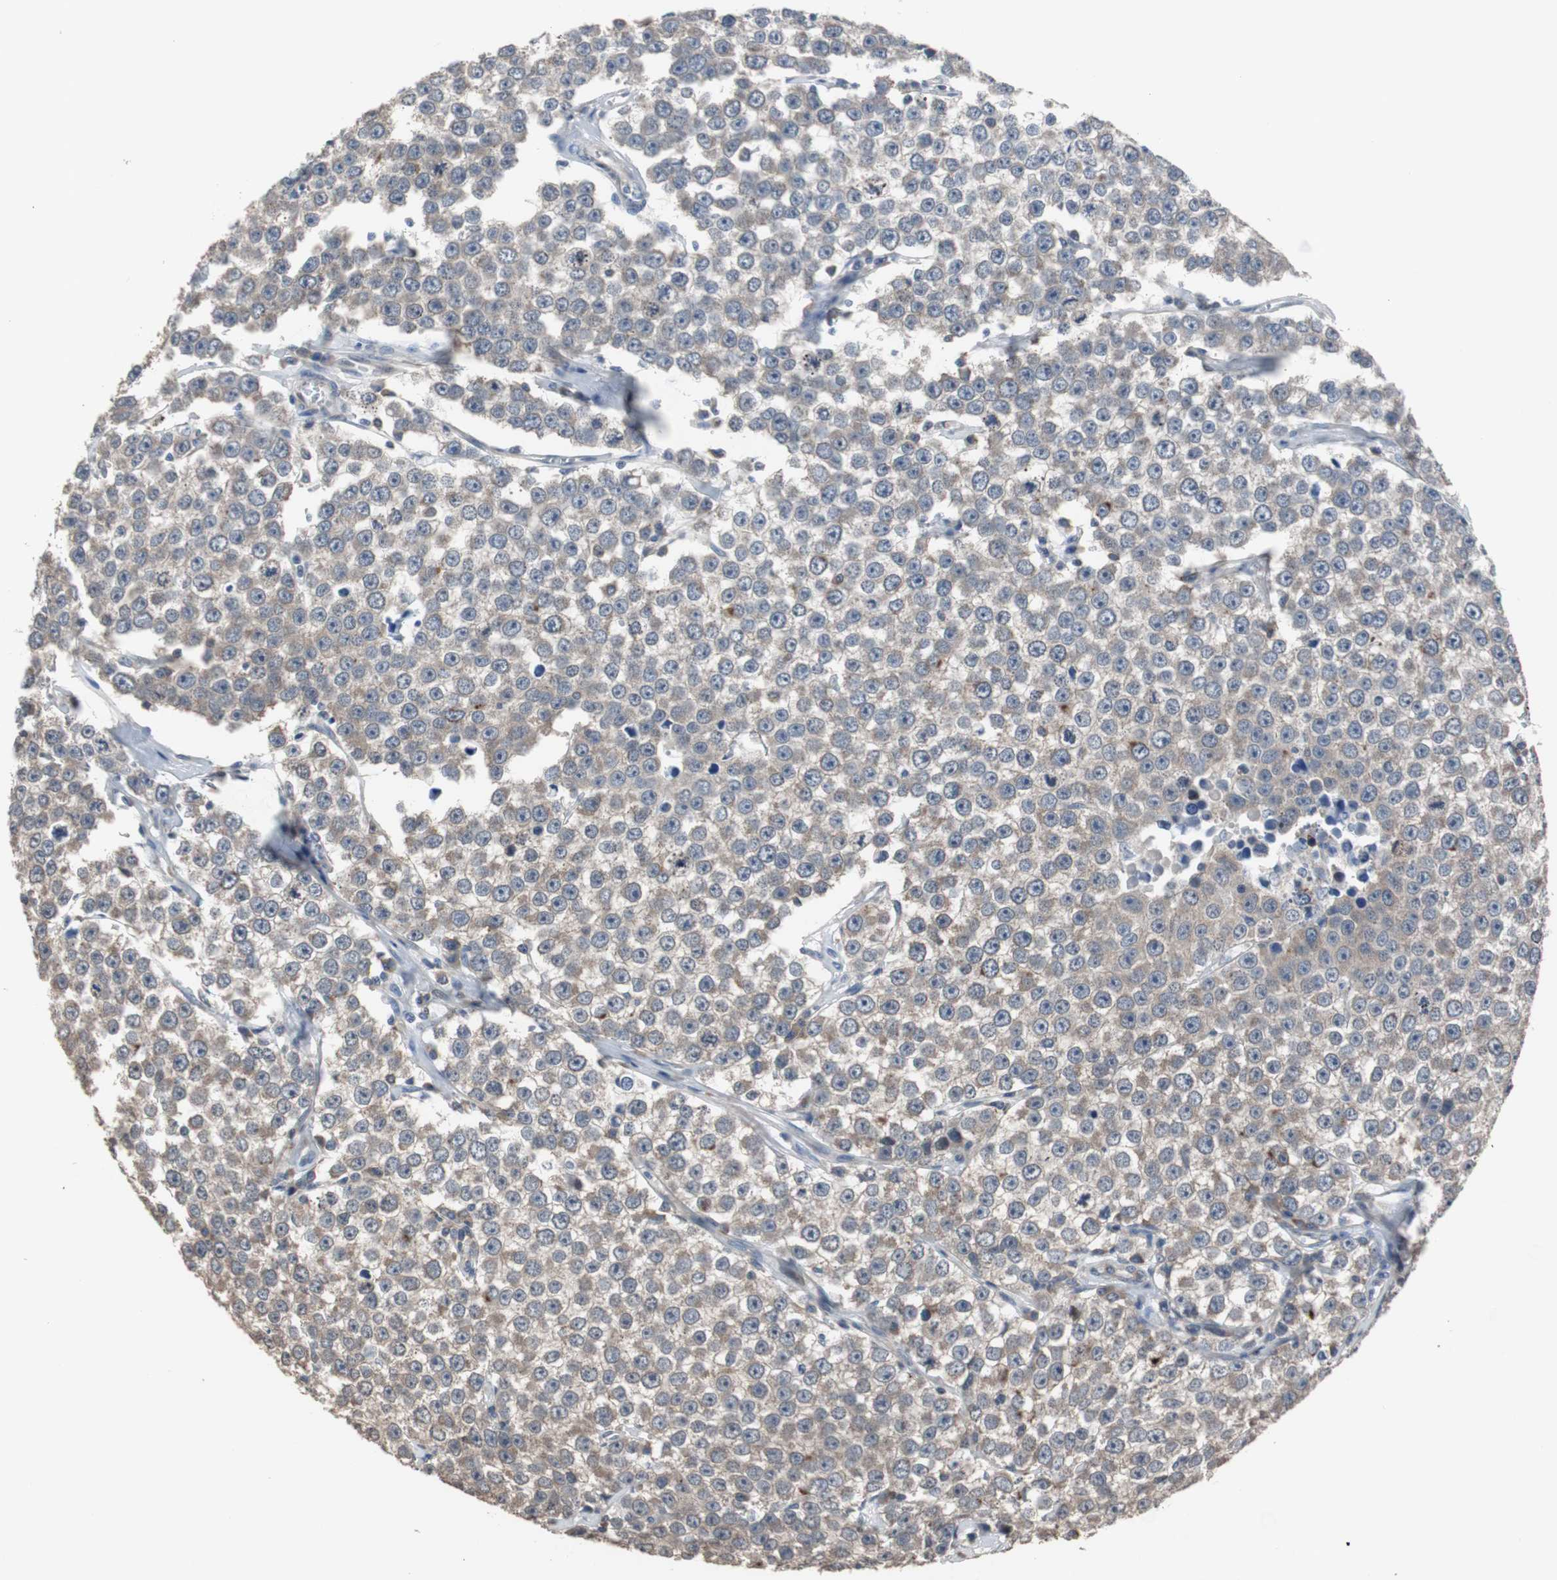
{"staining": {"intensity": "weak", "quantity": ">75%", "location": "cytoplasmic/membranous"}, "tissue": "testis cancer", "cell_type": "Tumor cells", "image_type": "cancer", "snomed": [{"axis": "morphology", "description": "Seminoma, NOS"}, {"axis": "morphology", "description": "Carcinoma, Embryonal, NOS"}, {"axis": "topography", "description": "Testis"}], "caption": "DAB immunohistochemical staining of human testis cancer displays weak cytoplasmic/membranous protein expression in about >75% of tumor cells.", "gene": "USP10", "patient": {"sex": "male", "age": 52}}